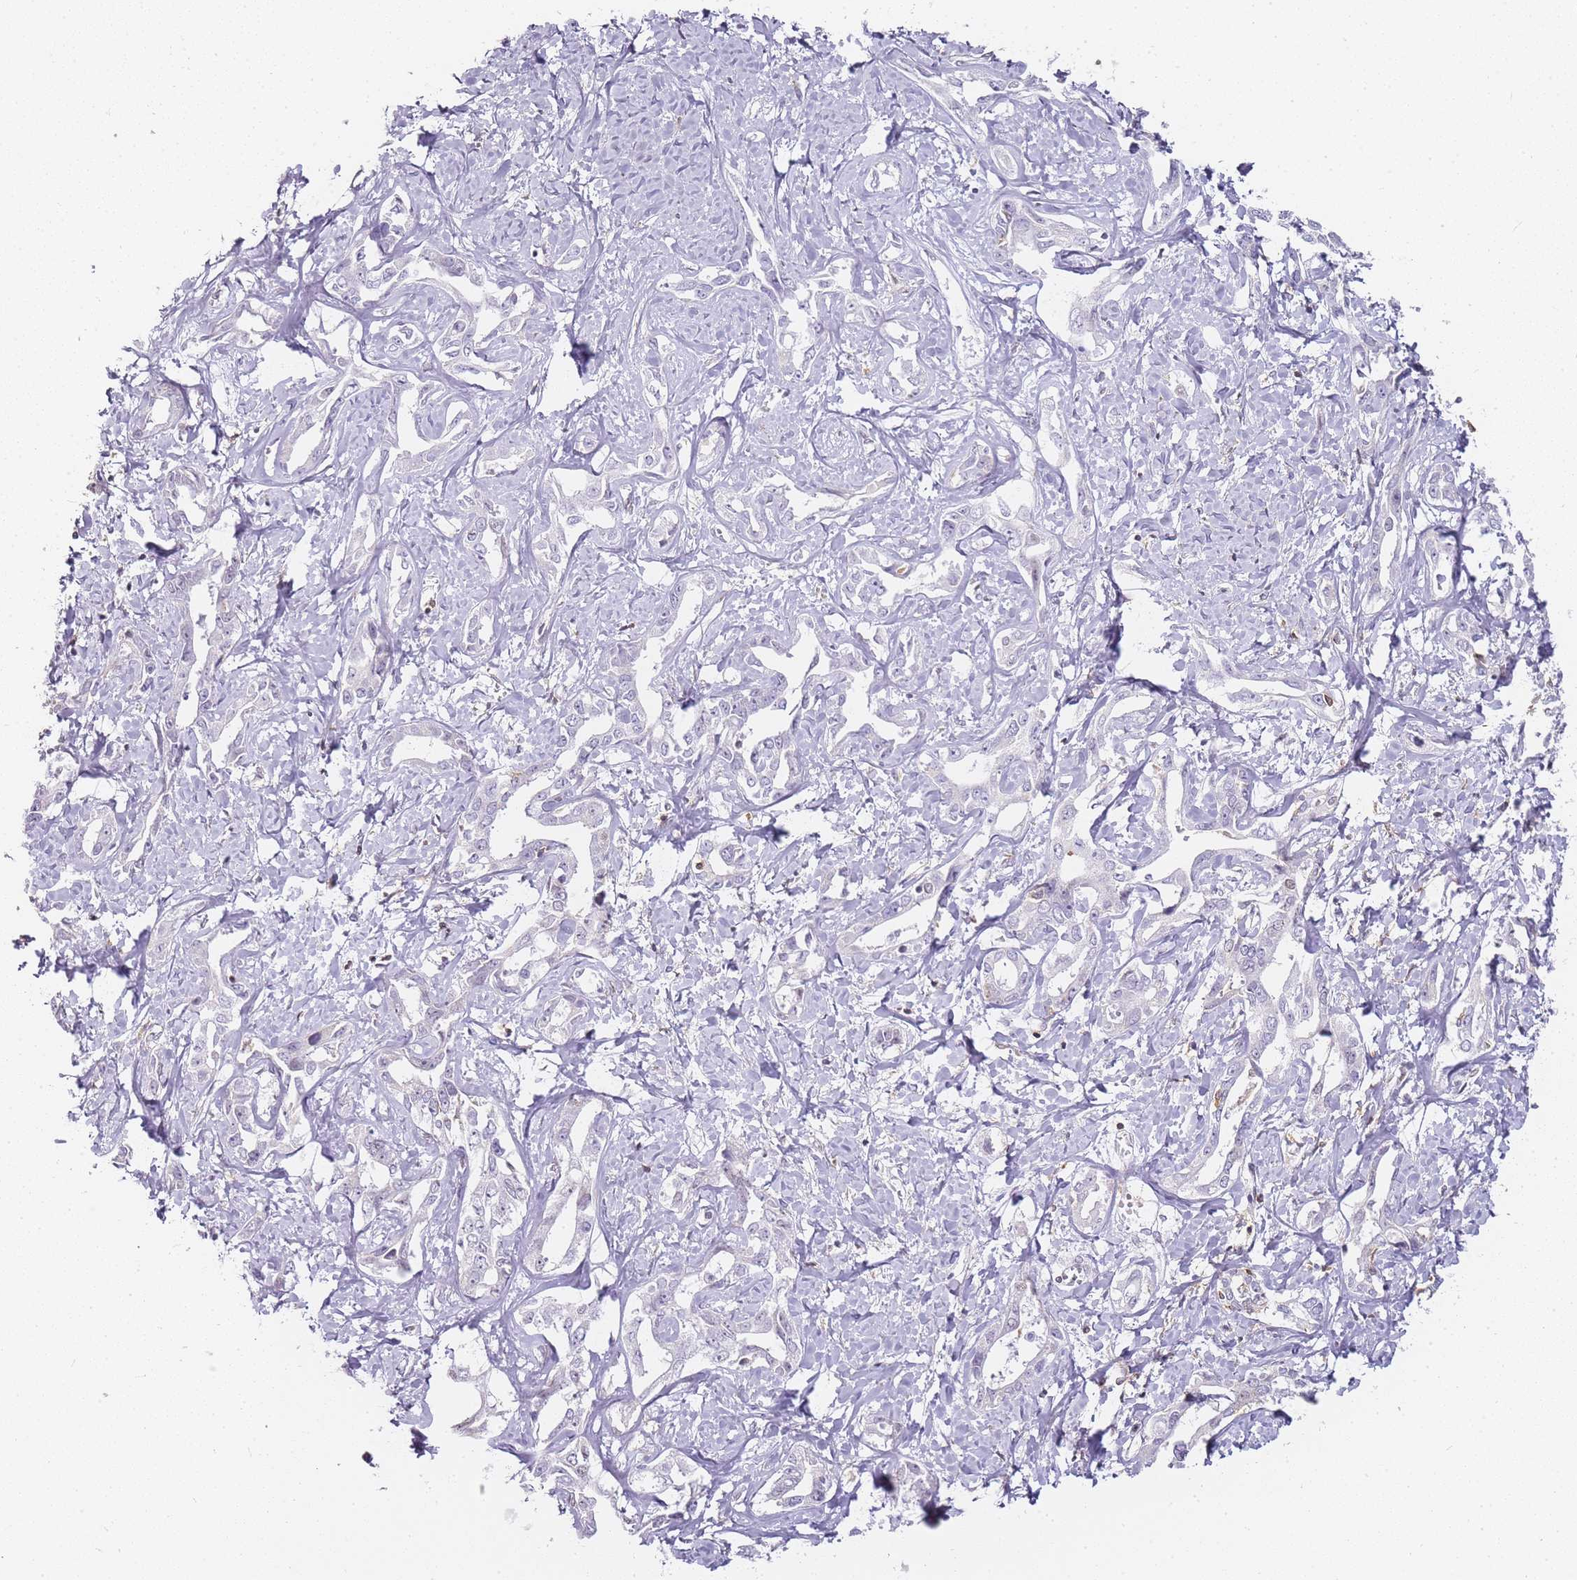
{"staining": {"intensity": "negative", "quantity": "none", "location": "none"}, "tissue": "liver cancer", "cell_type": "Tumor cells", "image_type": "cancer", "snomed": [{"axis": "morphology", "description": "Cholangiocarcinoma"}, {"axis": "topography", "description": "Liver"}], "caption": "Tumor cells are negative for protein expression in human liver cancer (cholangiocarcinoma).", "gene": "JAKMIP1", "patient": {"sex": "male", "age": 59}}